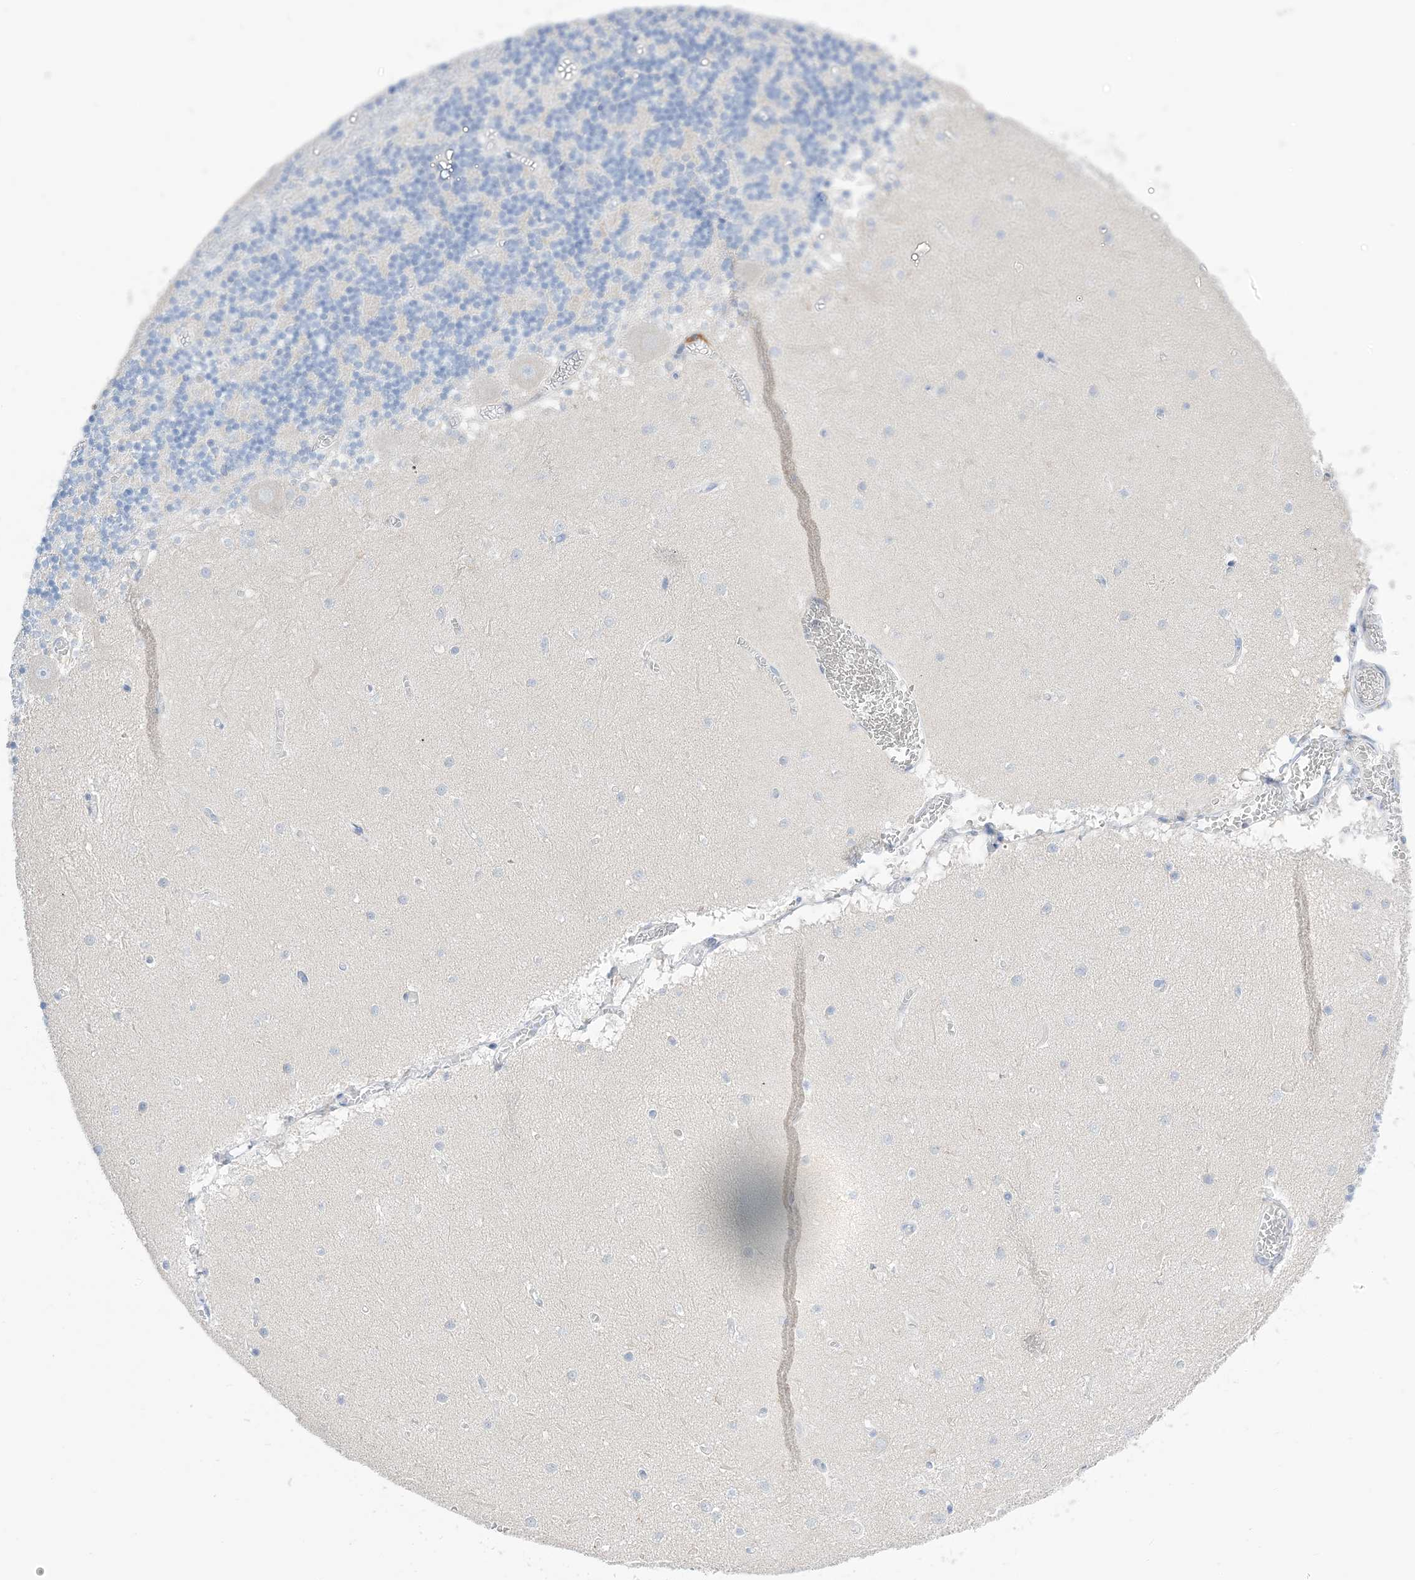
{"staining": {"intensity": "negative", "quantity": "none", "location": "none"}, "tissue": "cerebellum", "cell_type": "Cells in granular layer", "image_type": "normal", "snomed": [{"axis": "morphology", "description": "Normal tissue, NOS"}, {"axis": "topography", "description": "Cerebellum"}], "caption": "Immunohistochemistry (IHC) histopathology image of benign cerebellum stained for a protein (brown), which shows no positivity in cells in granular layer.", "gene": "DPH3", "patient": {"sex": "female", "age": 28}}